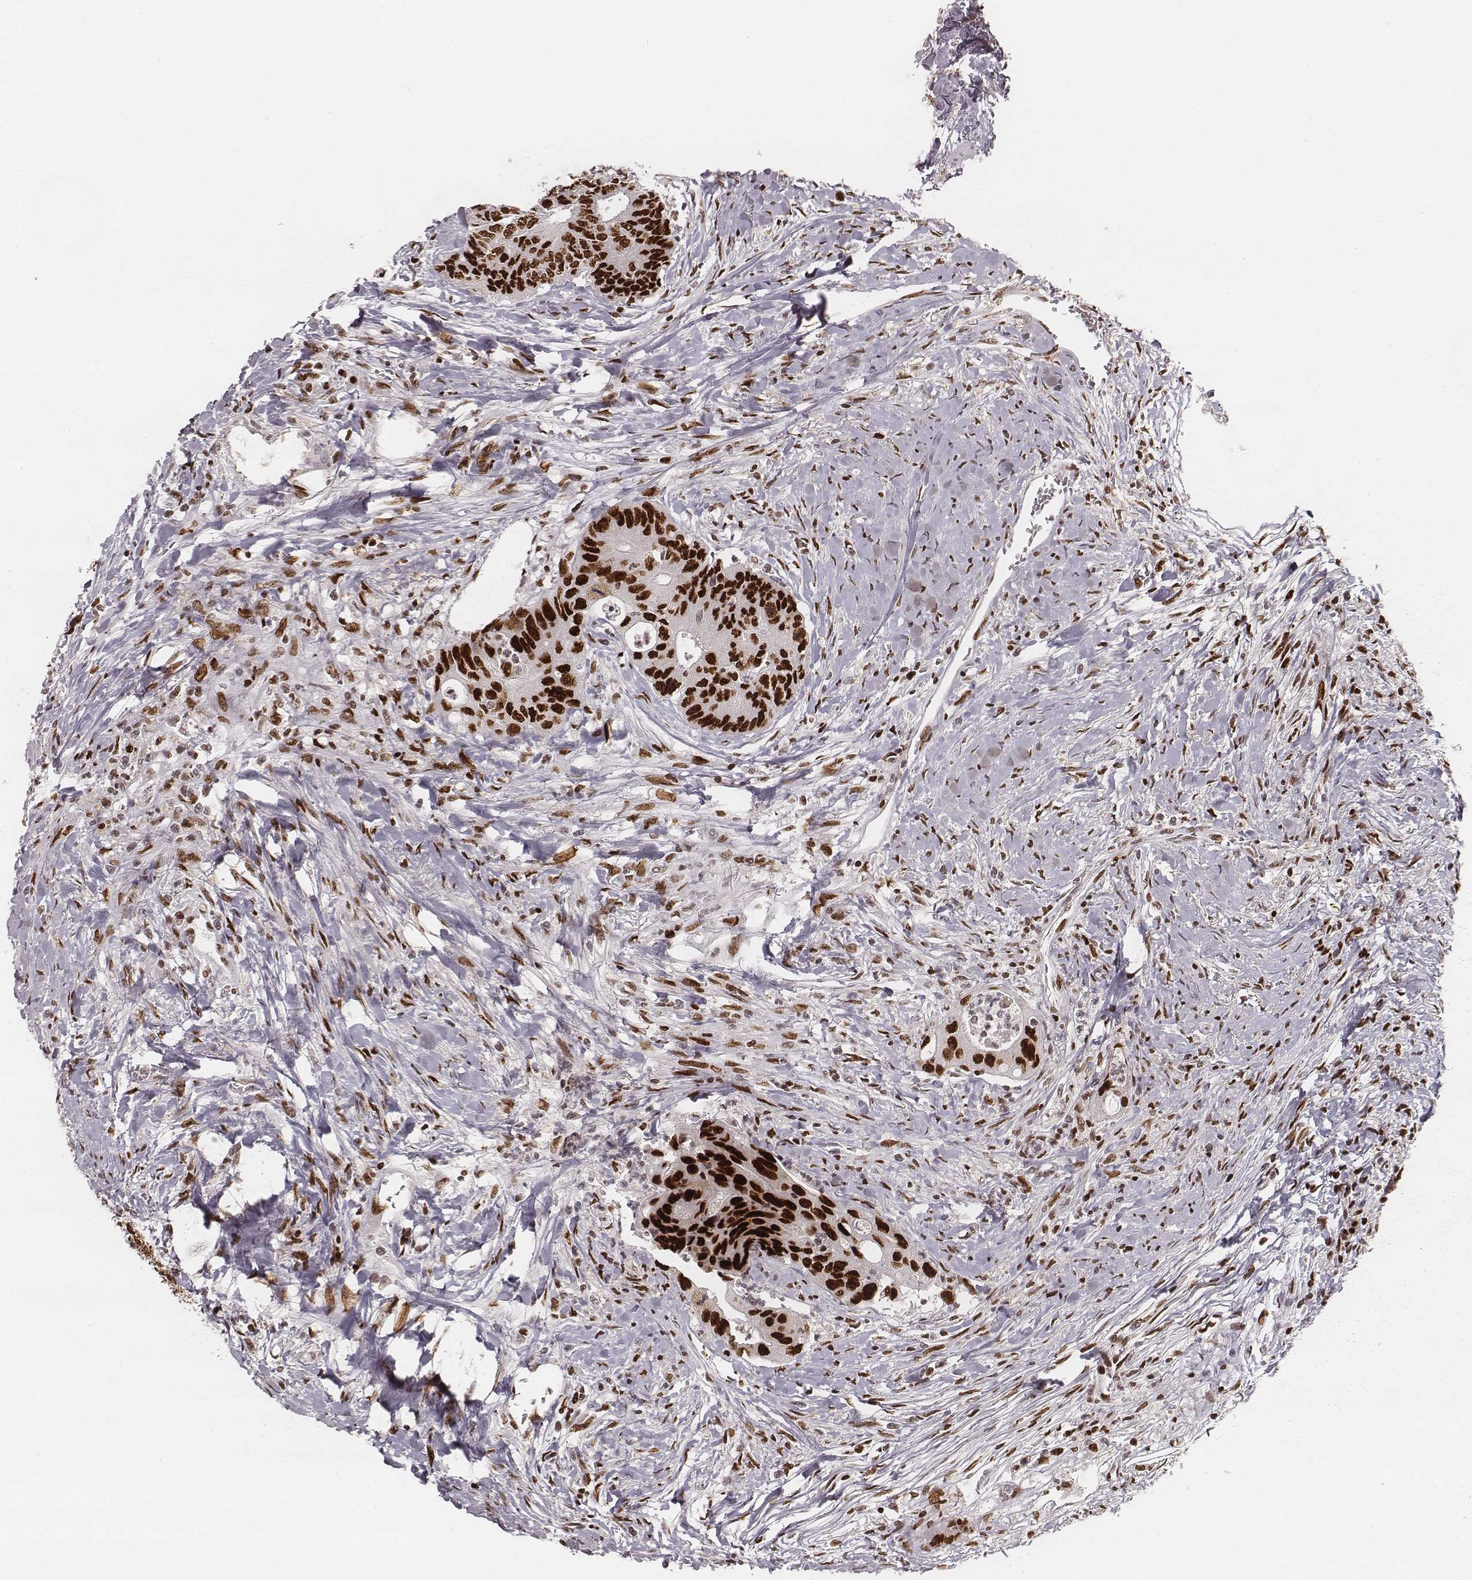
{"staining": {"intensity": "strong", "quantity": ">75%", "location": "nuclear"}, "tissue": "colorectal cancer", "cell_type": "Tumor cells", "image_type": "cancer", "snomed": [{"axis": "morphology", "description": "Adenocarcinoma, NOS"}, {"axis": "topography", "description": "Rectum"}], "caption": "Colorectal cancer stained with a protein marker displays strong staining in tumor cells.", "gene": "HNRNPC", "patient": {"sex": "male", "age": 59}}